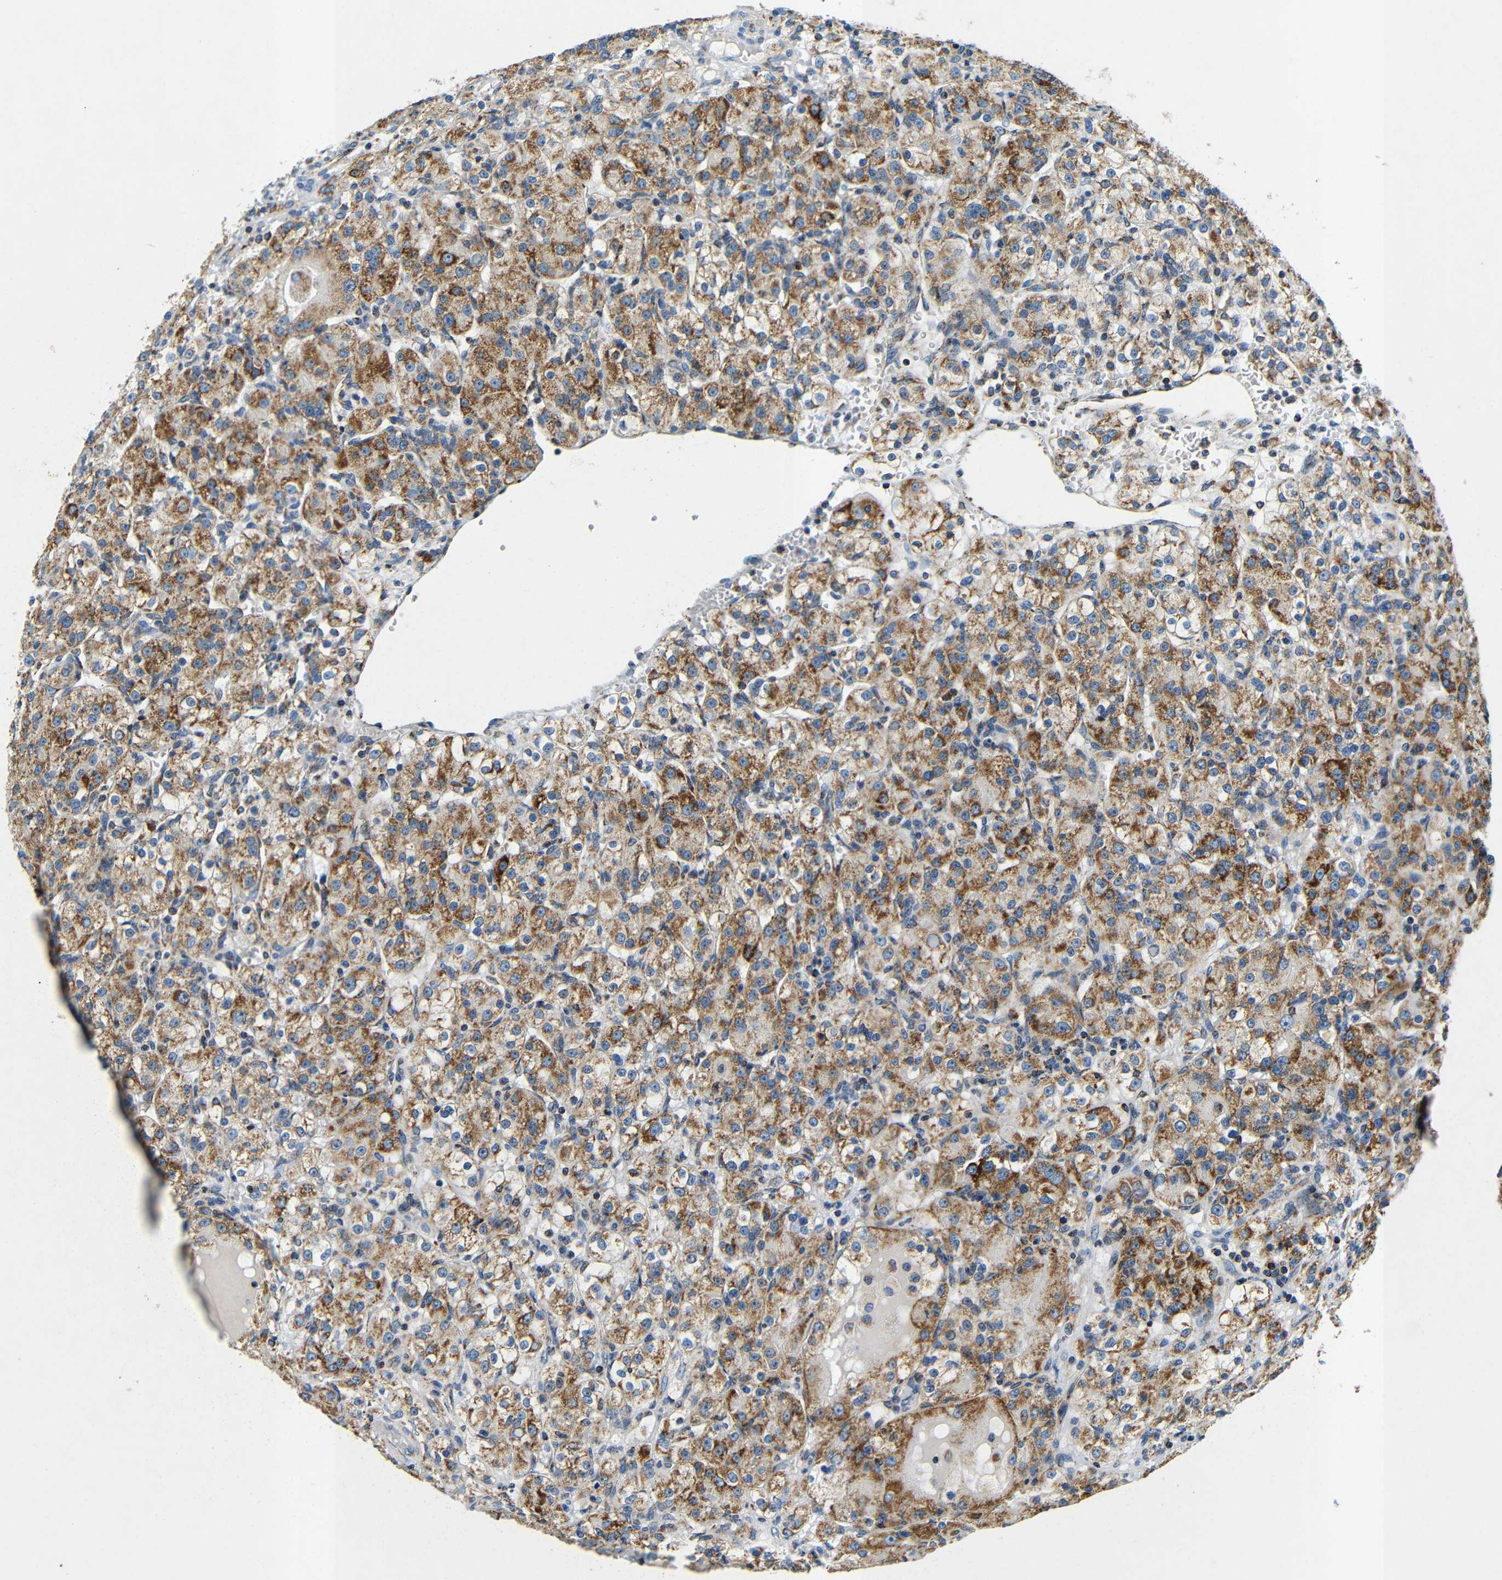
{"staining": {"intensity": "moderate", "quantity": ">75%", "location": "cytoplasmic/membranous"}, "tissue": "renal cancer", "cell_type": "Tumor cells", "image_type": "cancer", "snomed": [{"axis": "morphology", "description": "Normal tissue, NOS"}, {"axis": "morphology", "description": "Adenocarcinoma, NOS"}, {"axis": "topography", "description": "Kidney"}], "caption": "Renal cancer (adenocarcinoma) tissue displays moderate cytoplasmic/membranous expression in approximately >75% of tumor cells, visualized by immunohistochemistry.", "gene": "GALNT18", "patient": {"sex": "male", "age": 61}}